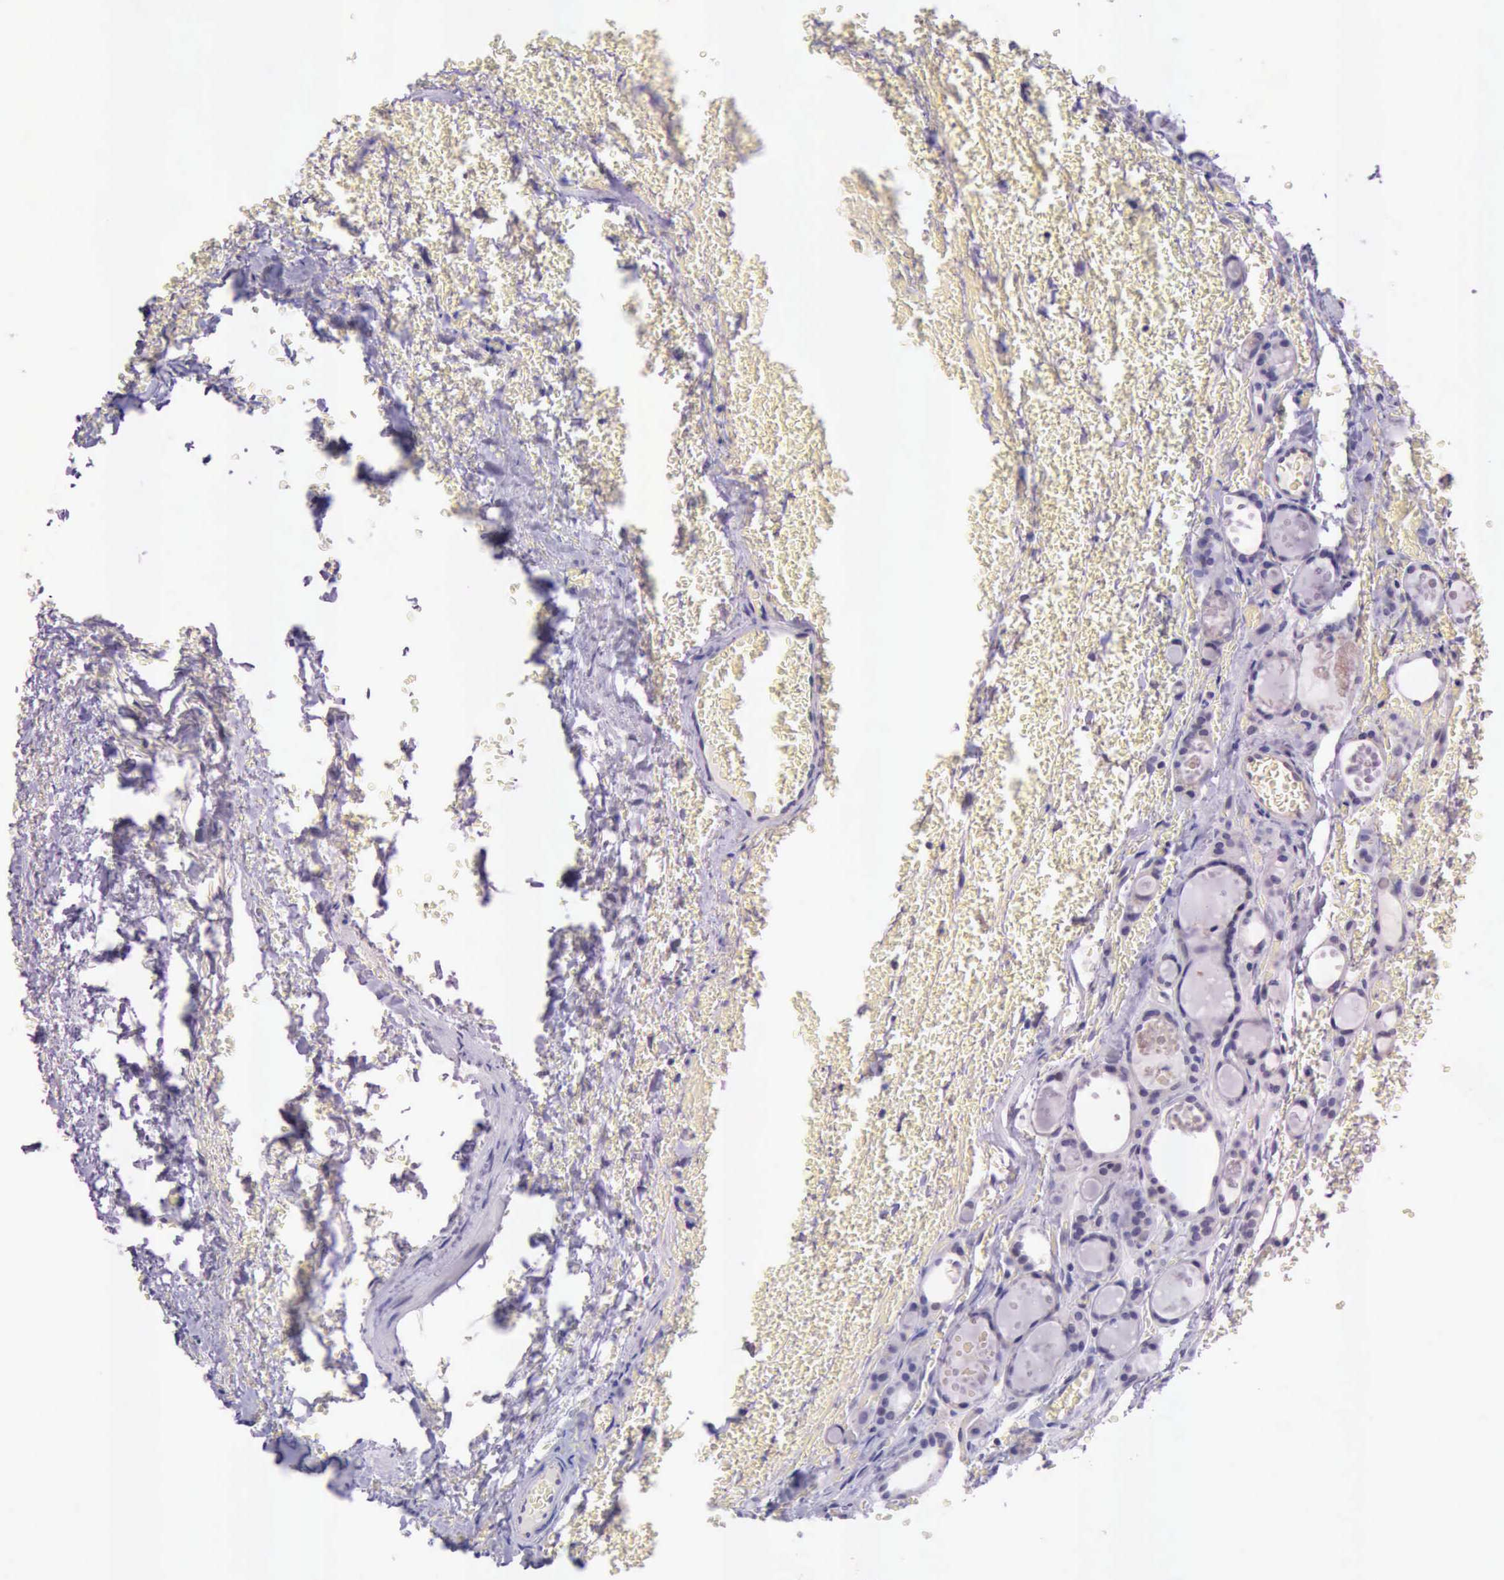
{"staining": {"intensity": "negative", "quantity": "none", "location": "none"}, "tissue": "thyroid cancer", "cell_type": "Tumor cells", "image_type": "cancer", "snomed": [{"axis": "morphology", "description": "Follicular adenoma carcinoma, NOS"}, {"axis": "topography", "description": "Thyroid gland"}], "caption": "IHC of human follicular adenoma carcinoma (thyroid) displays no positivity in tumor cells.", "gene": "PARP1", "patient": {"sex": "female", "age": 71}}